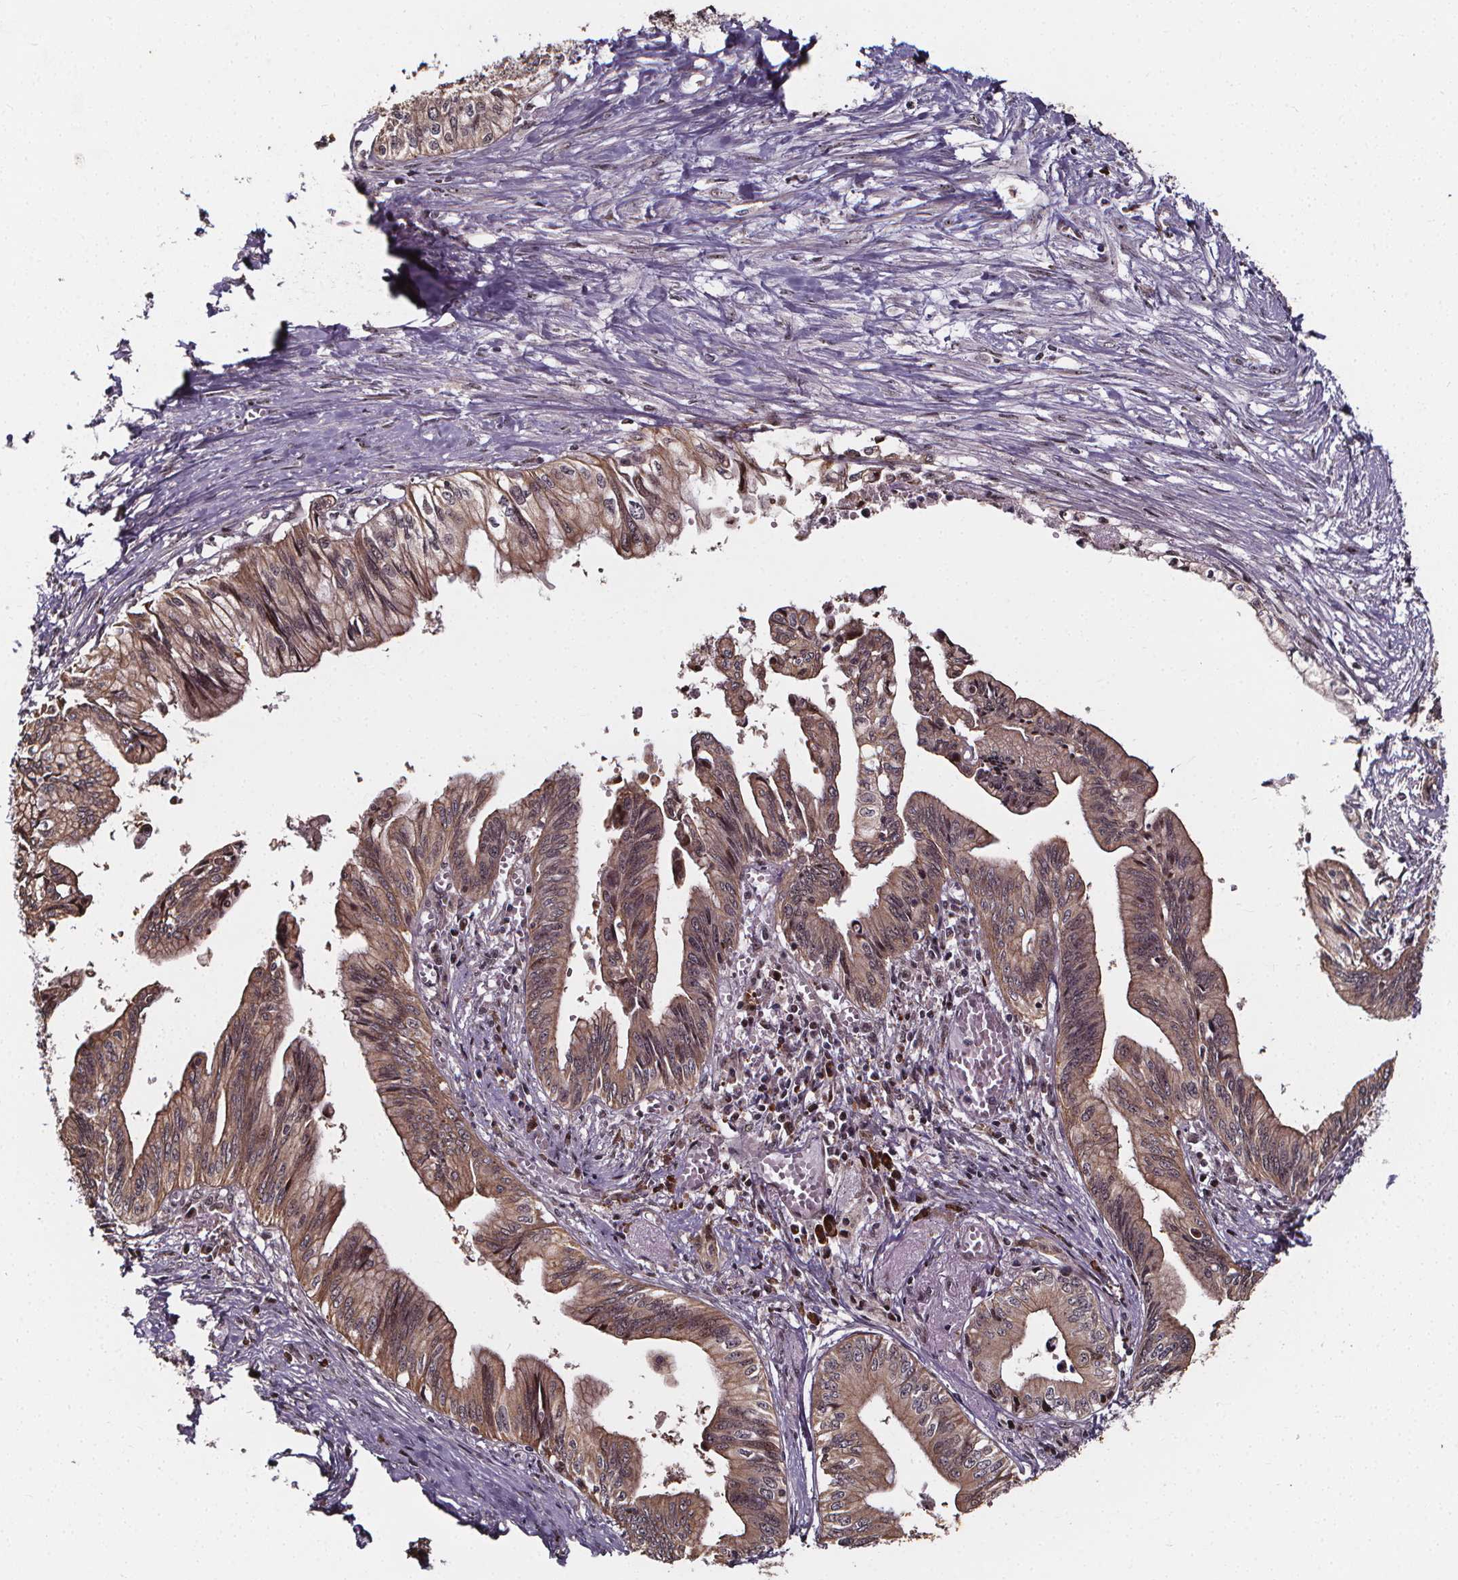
{"staining": {"intensity": "weak", "quantity": "25%-75%", "location": "cytoplasmic/membranous"}, "tissue": "pancreatic cancer", "cell_type": "Tumor cells", "image_type": "cancer", "snomed": [{"axis": "morphology", "description": "Adenocarcinoma, NOS"}, {"axis": "topography", "description": "Pancreas"}], "caption": "This histopathology image reveals pancreatic cancer stained with immunohistochemistry to label a protein in brown. The cytoplasmic/membranous of tumor cells show weak positivity for the protein. Nuclei are counter-stained blue.", "gene": "DDIT3", "patient": {"sex": "female", "age": 61}}